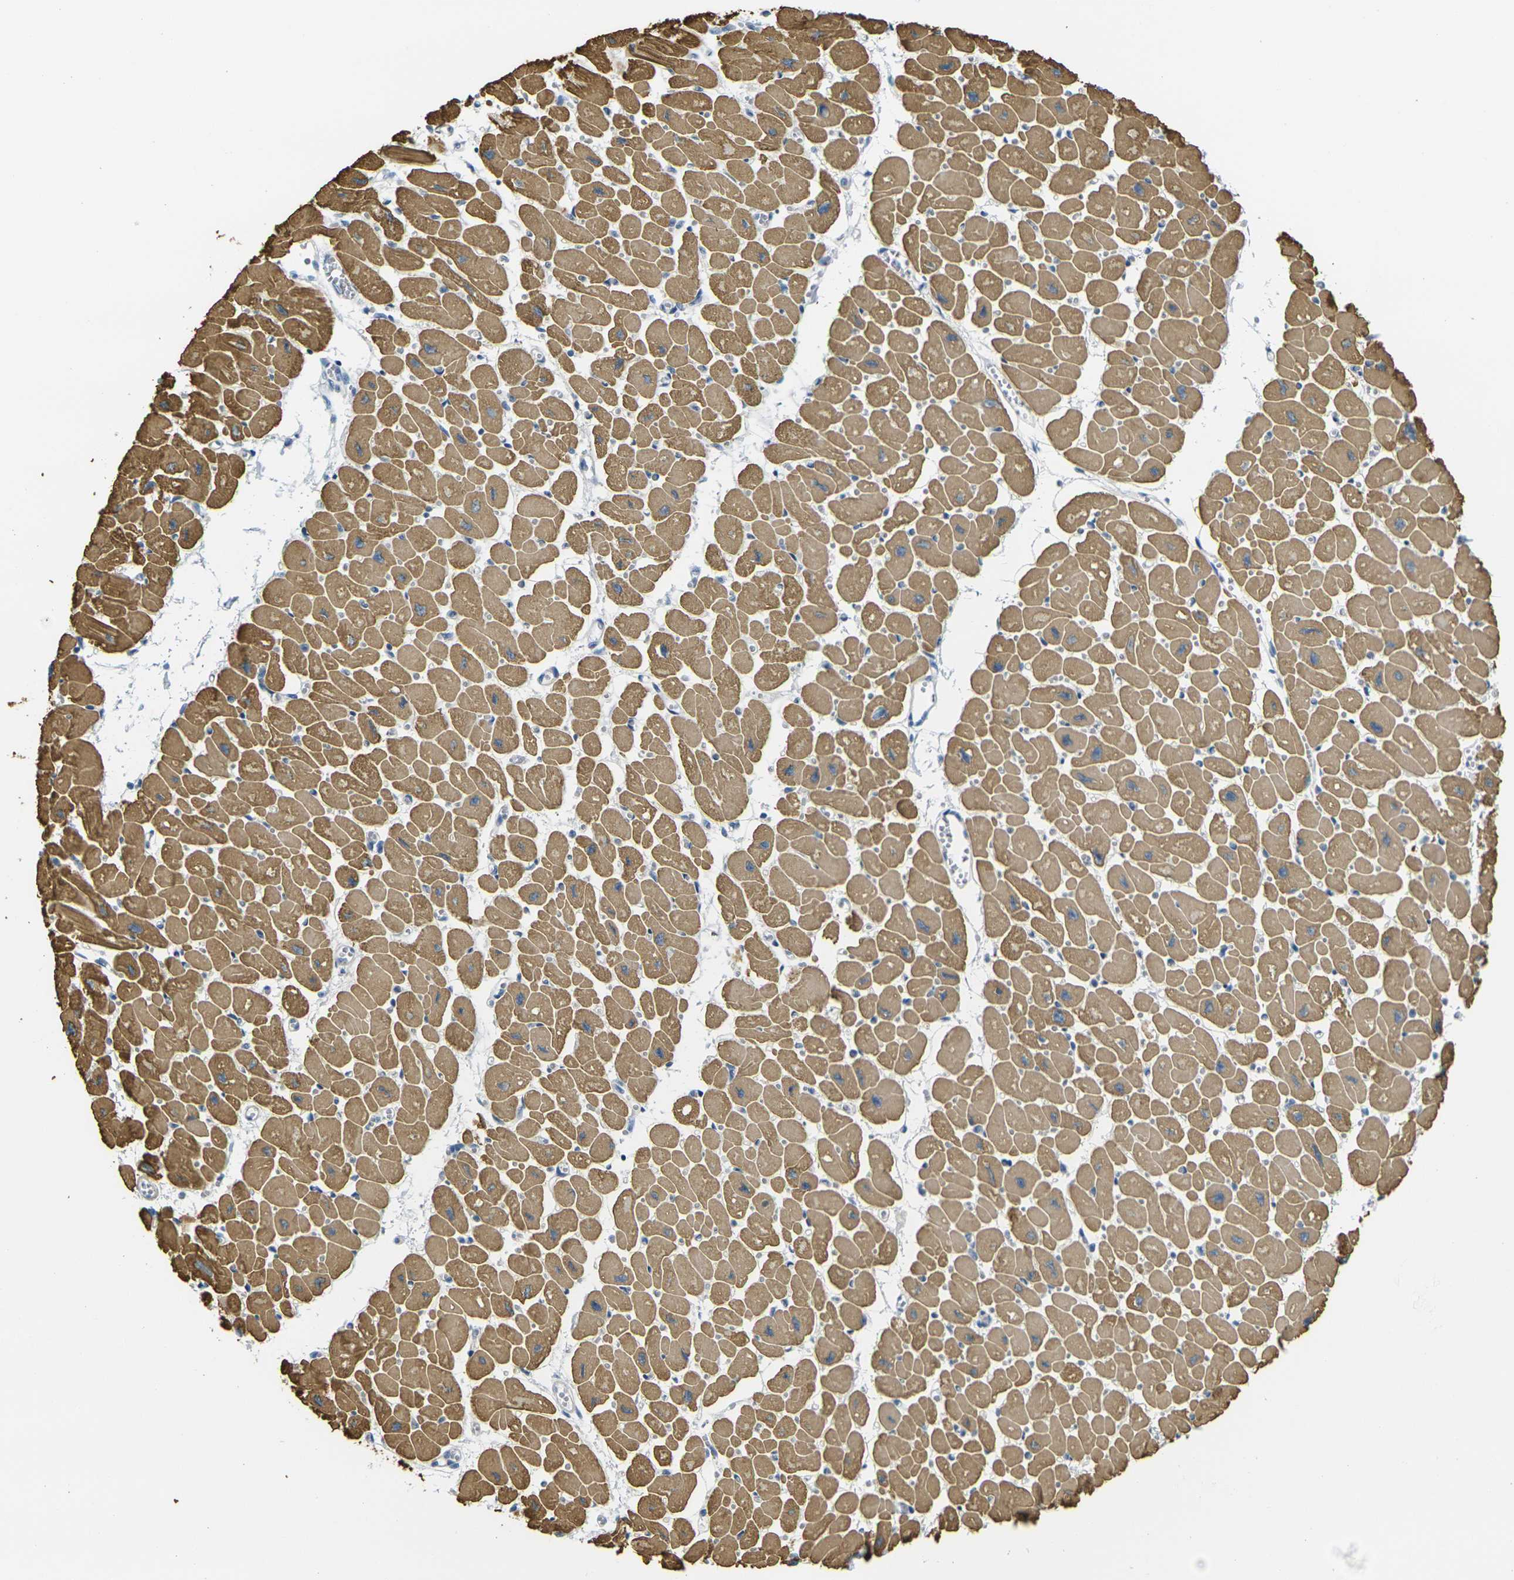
{"staining": {"intensity": "moderate", "quantity": ">75%", "location": "cytoplasmic/membranous"}, "tissue": "heart muscle", "cell_type": "Cardiomyocytes", "image_type": "normal", "snomed": [{"axis": "morphology", "description": "Normal tissue, NOS"}, {"axis": "topography", "description": "Heart"}], "caption": "Protein staining reveals moderate cytoplasmic/membranous positivity in about >75% of cardiomyocytes in benign heart muscle. The protein of interest is stained brown, and the nuclei are stained in blue (DAB IHC with brightfield microscopy, high magnification).", "gene": "PARD6B", "patient": {"sex": "female", "age": 54}}